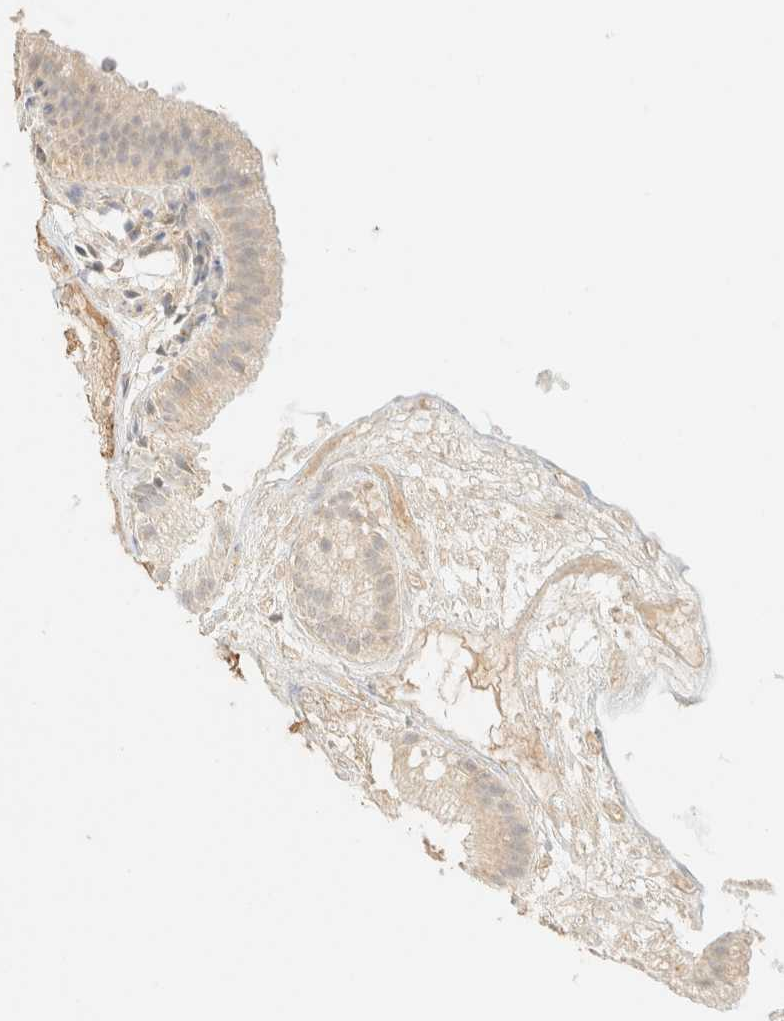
{"staining": {"intensity": "negative", "quantity": "none", "location": "none"}, "tissue": "gallbladder", "cell_type": "Glandular cells", "image_type": "normal", "snomed": [{"axis": "morphology", "description": "Normal tissue, NOS"}, {"axis": "topography", "description": "Gallbladder"}], "caption": "Immunohistochemistry histopathology image of unremarkable gallbladder: gallbladder stained with DAB (3,3'-diaminobenzidine) exhibits no significant protein expression in glandular cells.", "gene": "SPARCL1", "patient": {"sex": "female", "age": 26}}